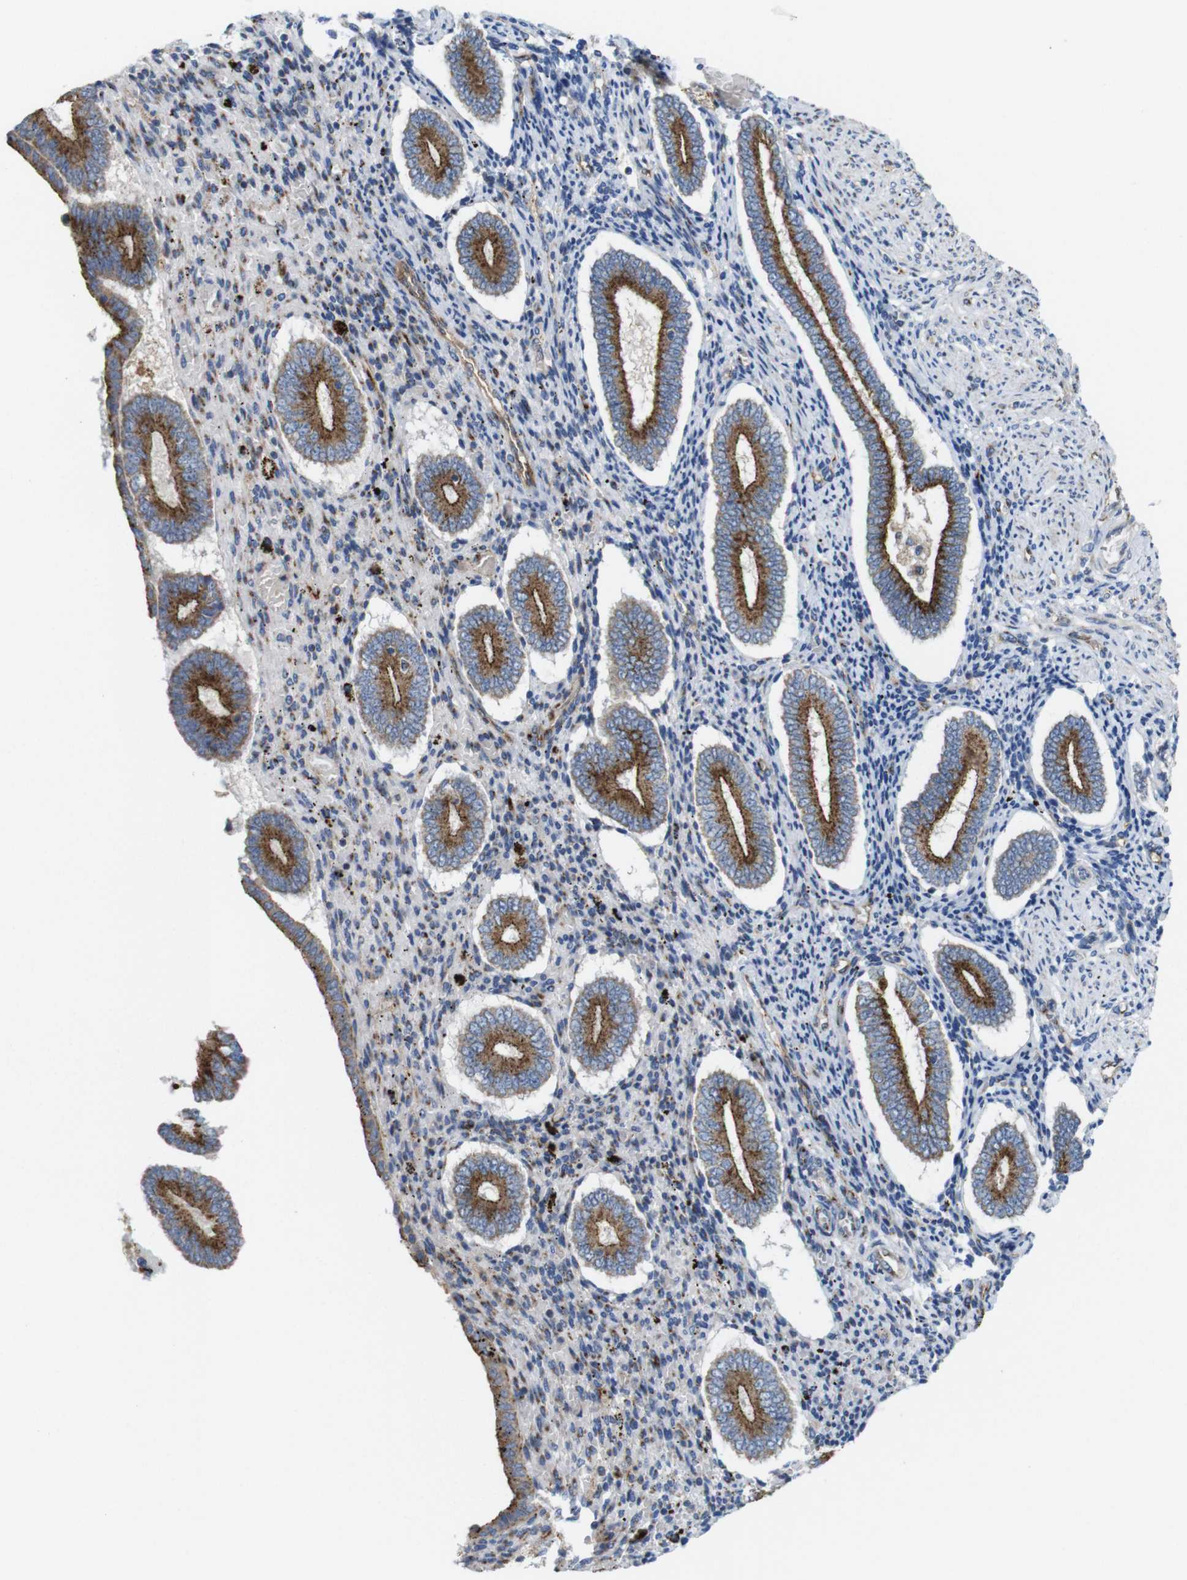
{"staining": {"intensity": "moderate", "quantity": "25%-75%", "location": "cytoplasmic/membranous"}, "tissue": "endometrium", "cell_type": "Cells in endometrial stroma", "image_type": "normal", "snomed": [{"axis": "morphology", "description": "Normal tissue, NOS"}, {"axis": "topography", "description": "Endometrium"}], "caption": "Endometrium stained with DAB immunohistochemistry (IHC) shows medium levels of moderate cytoplasmic/membranous expression in about 25%-75% of cells in endometrial stroma. (DAB IHC with brightfield microscopy, high magnification).", "gene": "EFCAB14", "patient": {"sex": "female", "age": 42}}